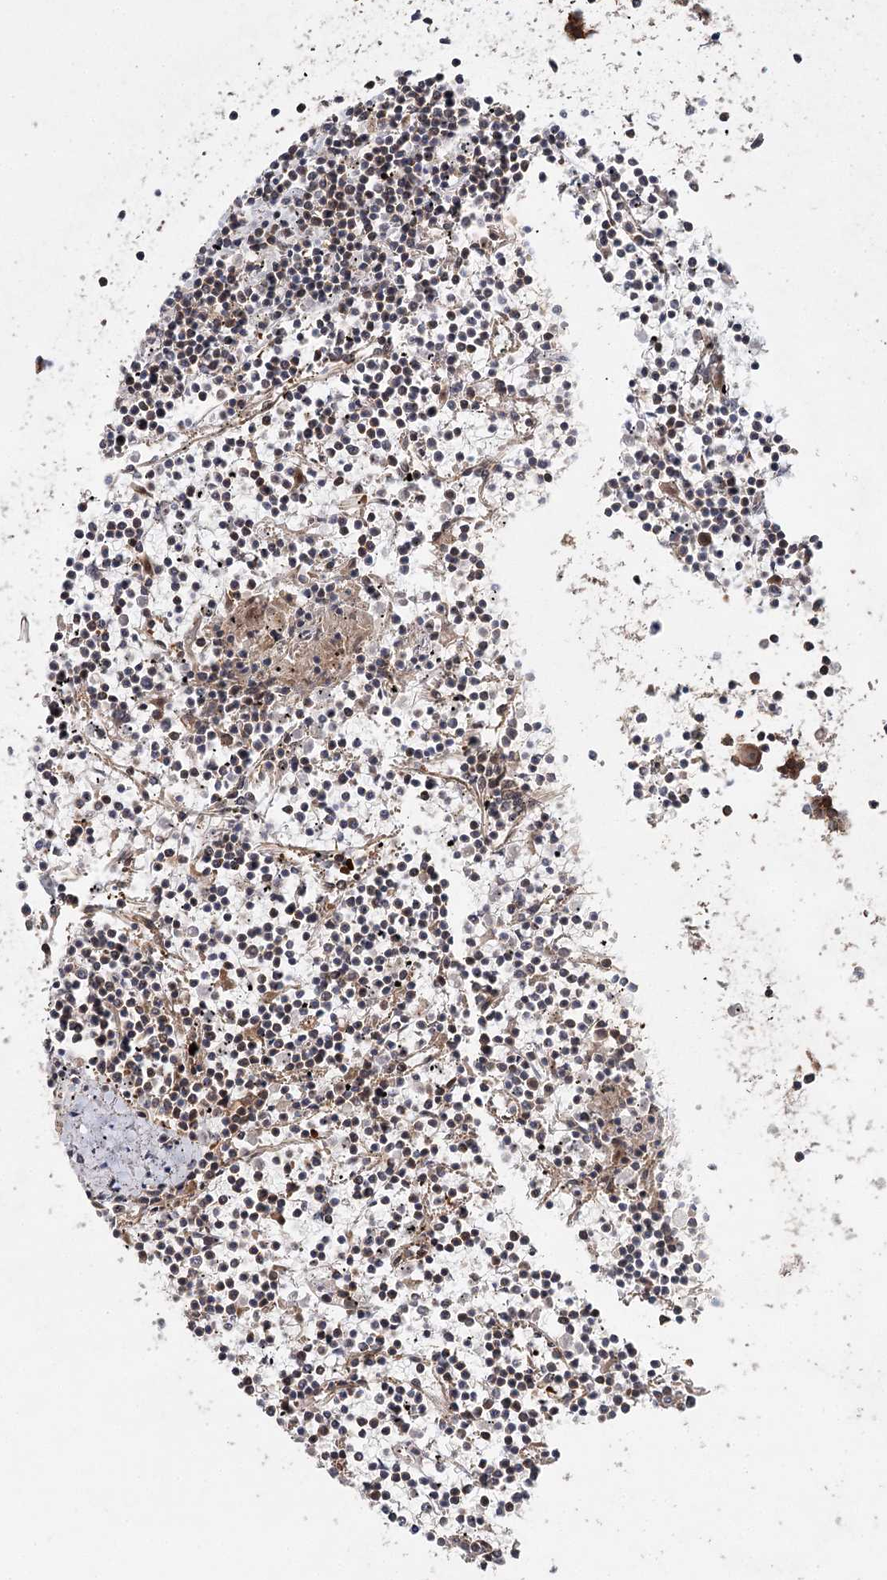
{"staining": {"intensity": "weak", "quantity": "25%-75%", "location": "cytoplasmic/membranous"}, "tissue": "lymphoma", "cell_type": "Tumor cells", "image_type": "cancer", "snomed": [{"axis": "morphology", "description": "Malignant lymphoma, non-Hodgkin's type, Low grade"}, {"axis": "topography", "description": "Spleen"}], "caption": "Immunohistochemistry photomicrograph of low-grade malignant lymphoma, non-Hodgkin's type stained for a protein (brown), which displays low levels of weak cytoplasmic/membranous expression in approximately 25%-75% of tumor cells.", "gene": "C12orf4", "patient": {"sex": "female", "age": 19}}